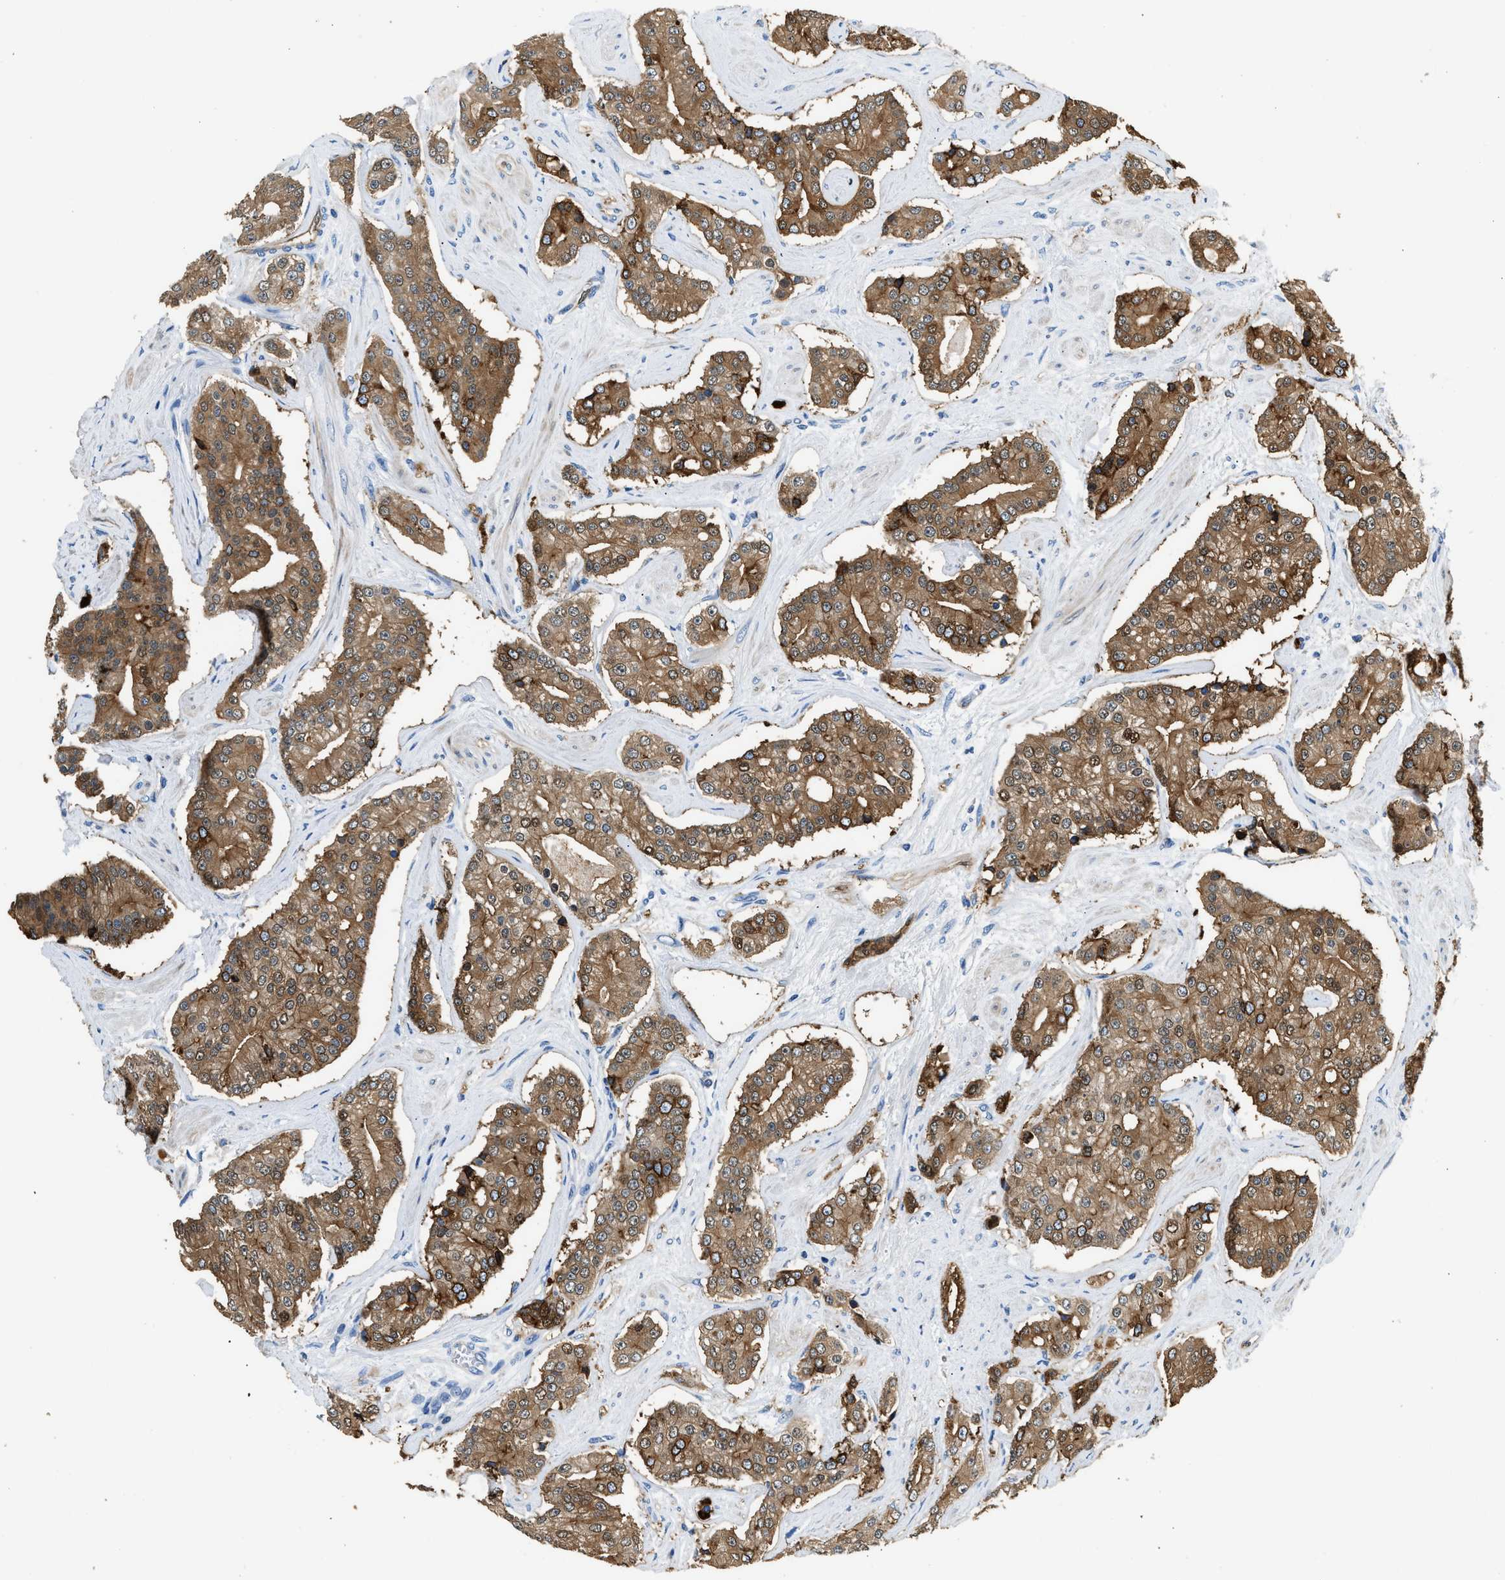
{"staining": {"intensity": "moderate", "quantity": ">75%", "location": "cytoplasmic/membranous"}, "tissue": "prostate cancer", "cell_type": "Tumor cells", "image_type": "cancer", "snomed": [{"axis": "morphology", "description": "Adenocarcinoma, High grade"}, {"axis": "topography", "description": "Prostate"}], "caption": "Approximately >75% of tumor cells in prostate cancer show moderate cytoplasmic/membranous protein positivity as visualized by brown immunohistochemical staining.", "gene": "ANXA3", "patient": {"sex": "male", "age": 71}}